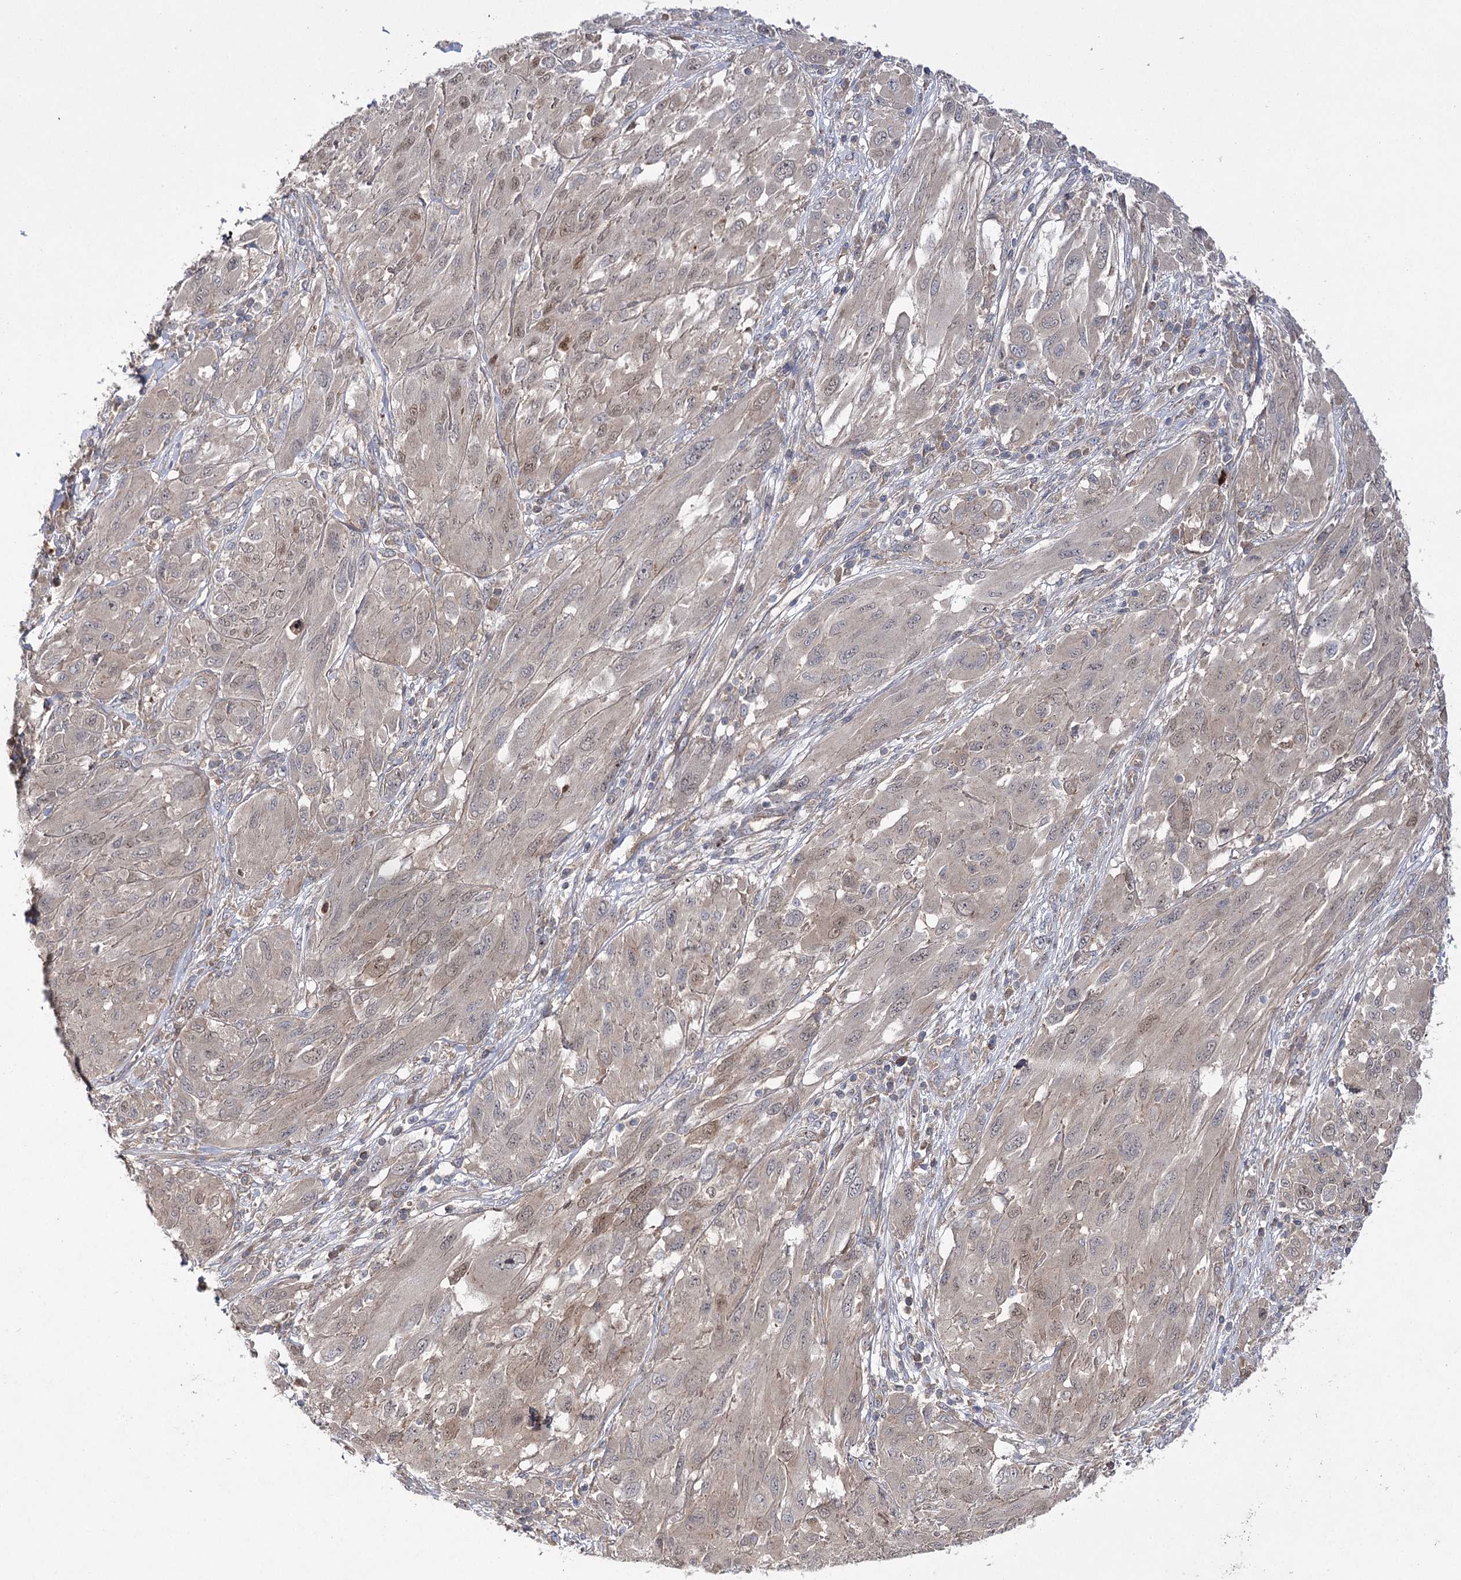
{"staining": {"intensity": "weak", "quantity": "25%-75%", "location": "cytoplasmic/membranous,nuclear"}, "tissue": "melanoma", "cell_type": "Tumor cells", "image_type": "cancer", "snomed": [{"axis": "morphology", "description": "Malignant melanoma, NOS"}, {"axis": "topography", "description": "Skin"}], "caption": "Immunohistochemistry photomicrograph of neoplastic tissue: malignant melanoma stained using immunohistochemistry (IHC) reveals low levels of weak protein expression localized specifically in the cytoplasmic/membranous and nuclear of tumor cells, appearing as a cytoplasmic/membranous and nuclear brown color.", "gene": "BCR", "patient": {"sex": "female", "age": 91}}